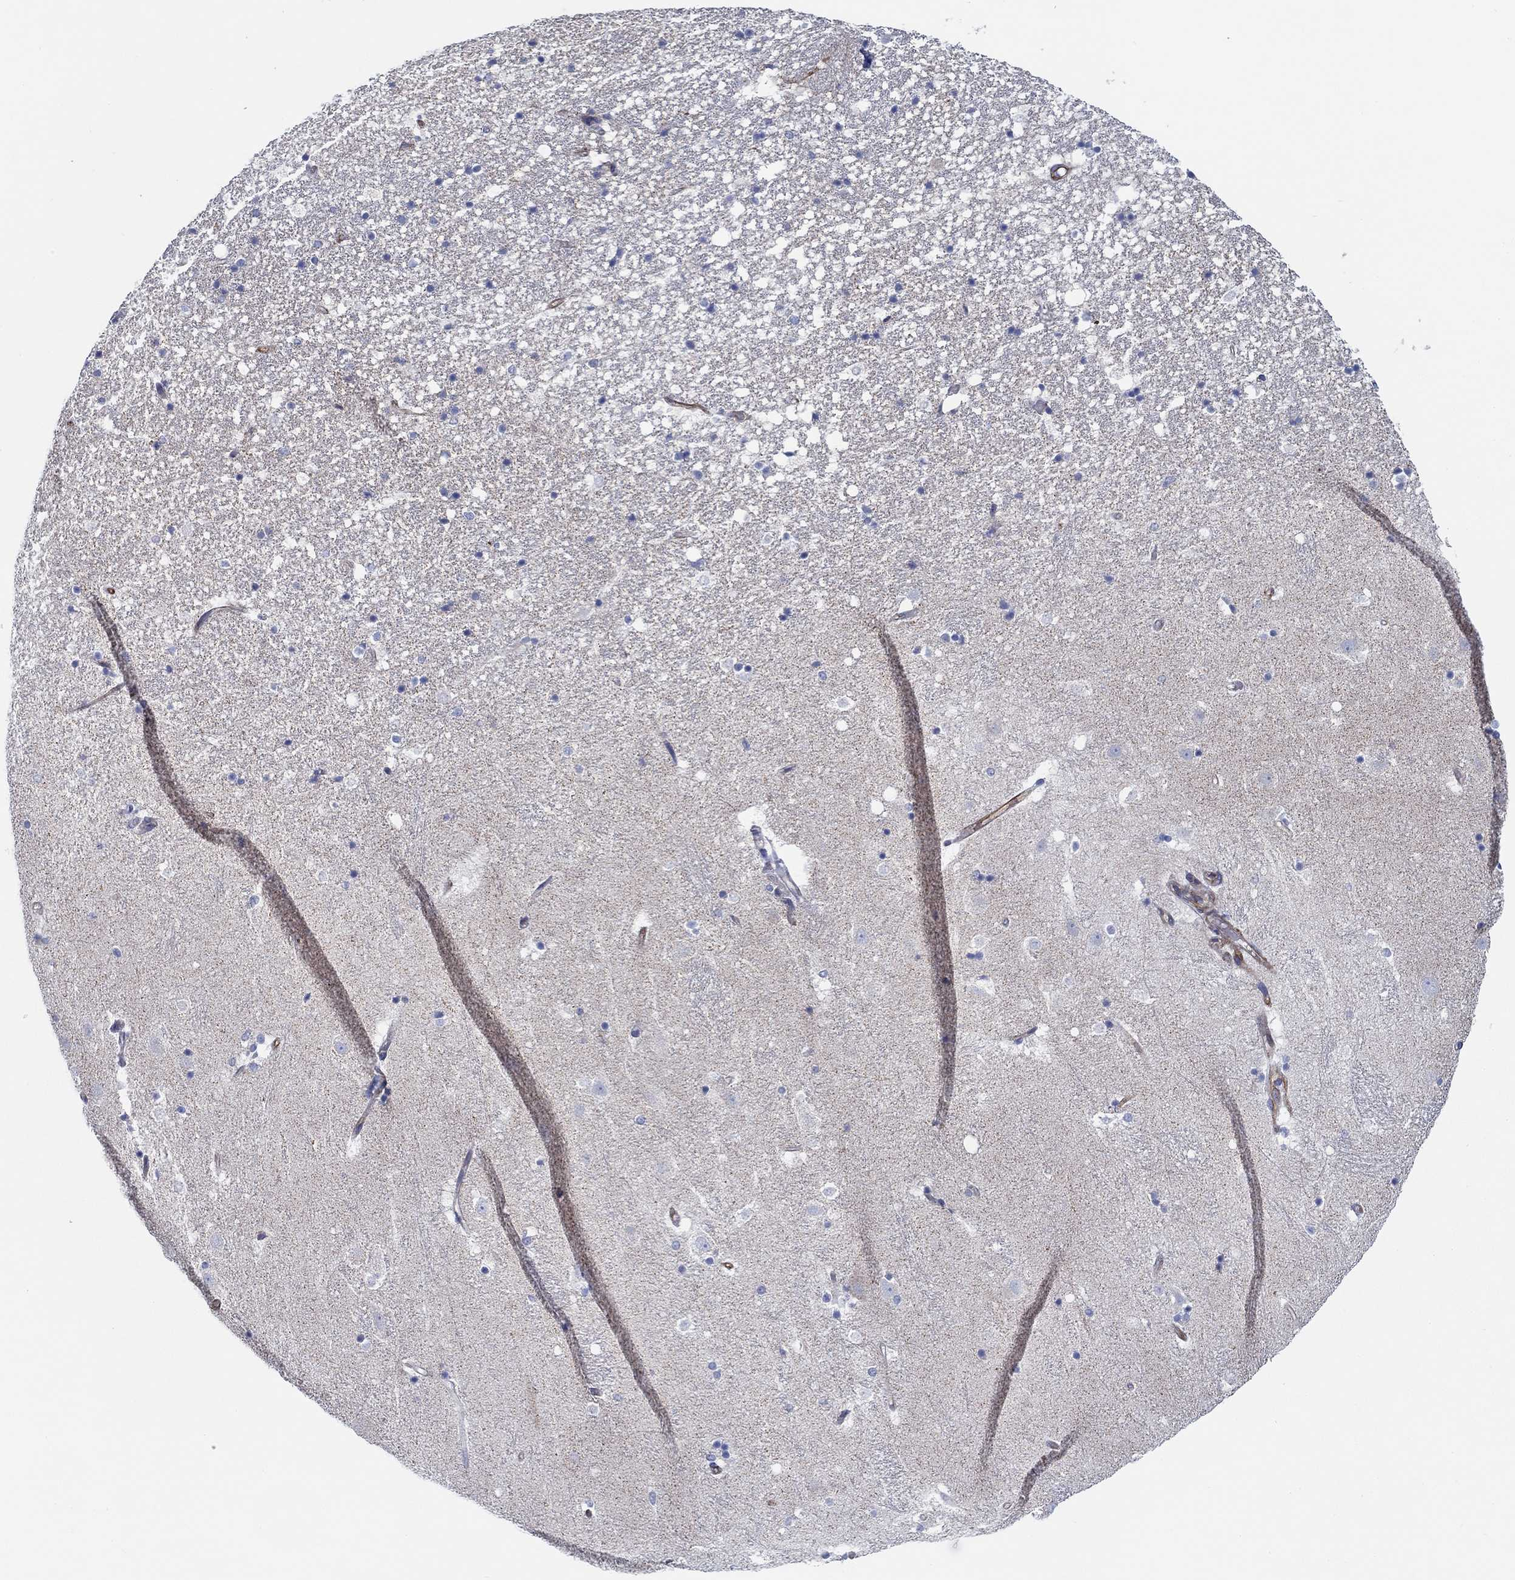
{"staining": {"intensity": "negative", "quantity": "none", "location": "none"}, "tissue": "hippocampus", "cell_type": "Glial cells", "image_type": "normal", "snomed": [{"axis": "morphology", "description": "Normal tissue, NOS"}, {"axis": "topography", "description": "Hippocampus"}], "caption": "Immunohistochemistry of unremarkable human hippocampus demonstrates no expression in glial cells. (DAB (3,3'-diaminobenzidine) IHC visualized using brightfield microscopy, high magnification).", "gene": "FMN1", "patient": {"sex": "male", "age": 49}}